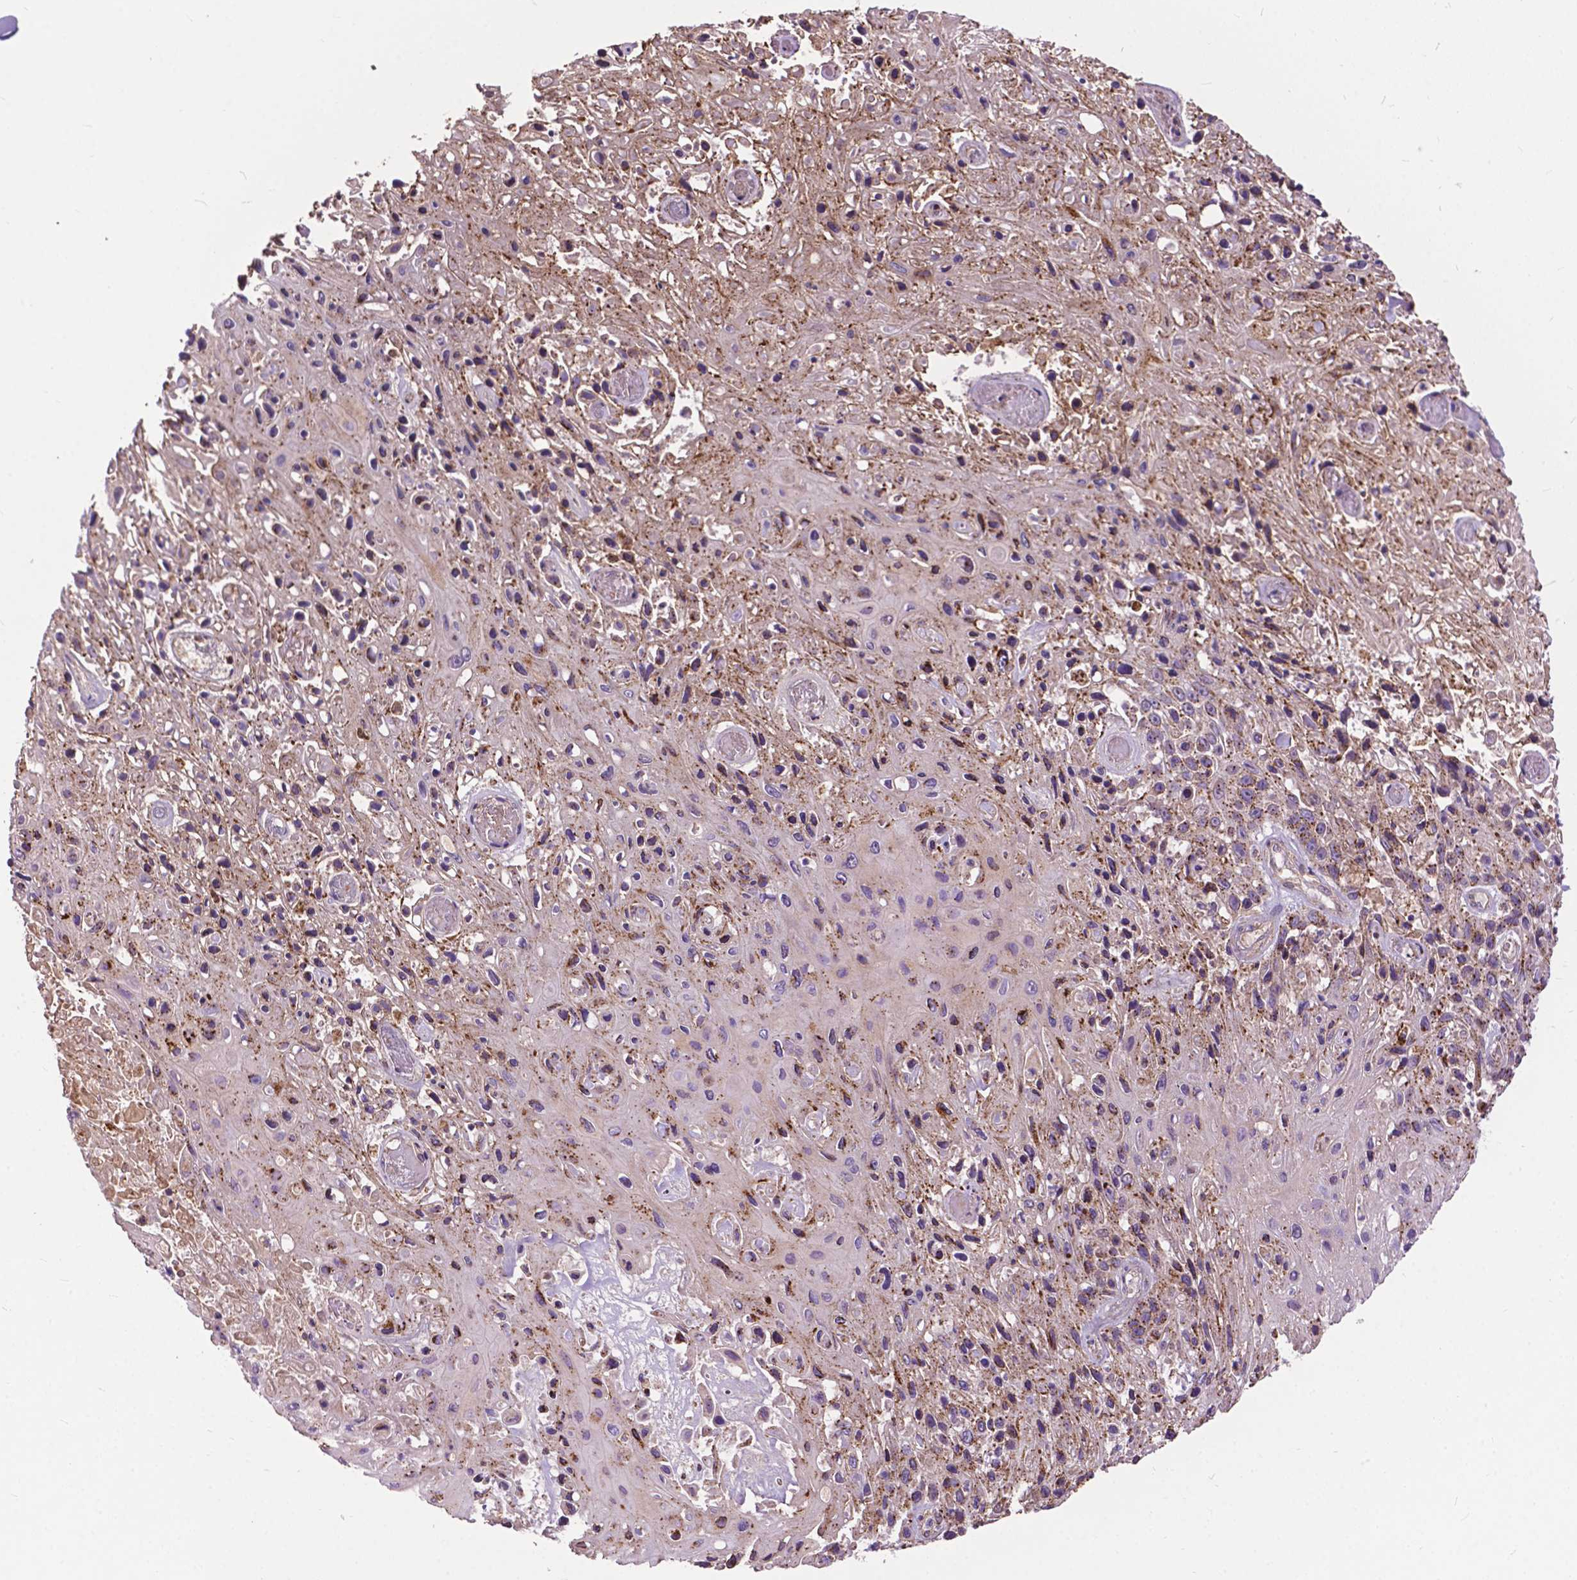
{"staining": {"intensity": "moderate", "quantity": "25%-75%", "location": "cytoplasmic/membranous"}, "tissue": "skin cancer", "cell_type": "Tumor cells", "image_type": "cancer", "snomed": [{"axis": "morphology", "description": "Squamous cell carcinoma, NOS"}, {"axis": "topography", "description": "Skin"}], "caption": "IHC photomicrograph of neoplastic tissue: skin cancer stained using immunohistochemistry demonstrates medium levels of moderate protein expression localized specifically in the cytoplasmic/membranous of tumor cells, appearing as a cytoplasmic/membranous brown color.", "gene": "CHMP4A", "patient": {"sex": "male", "age": 82}}